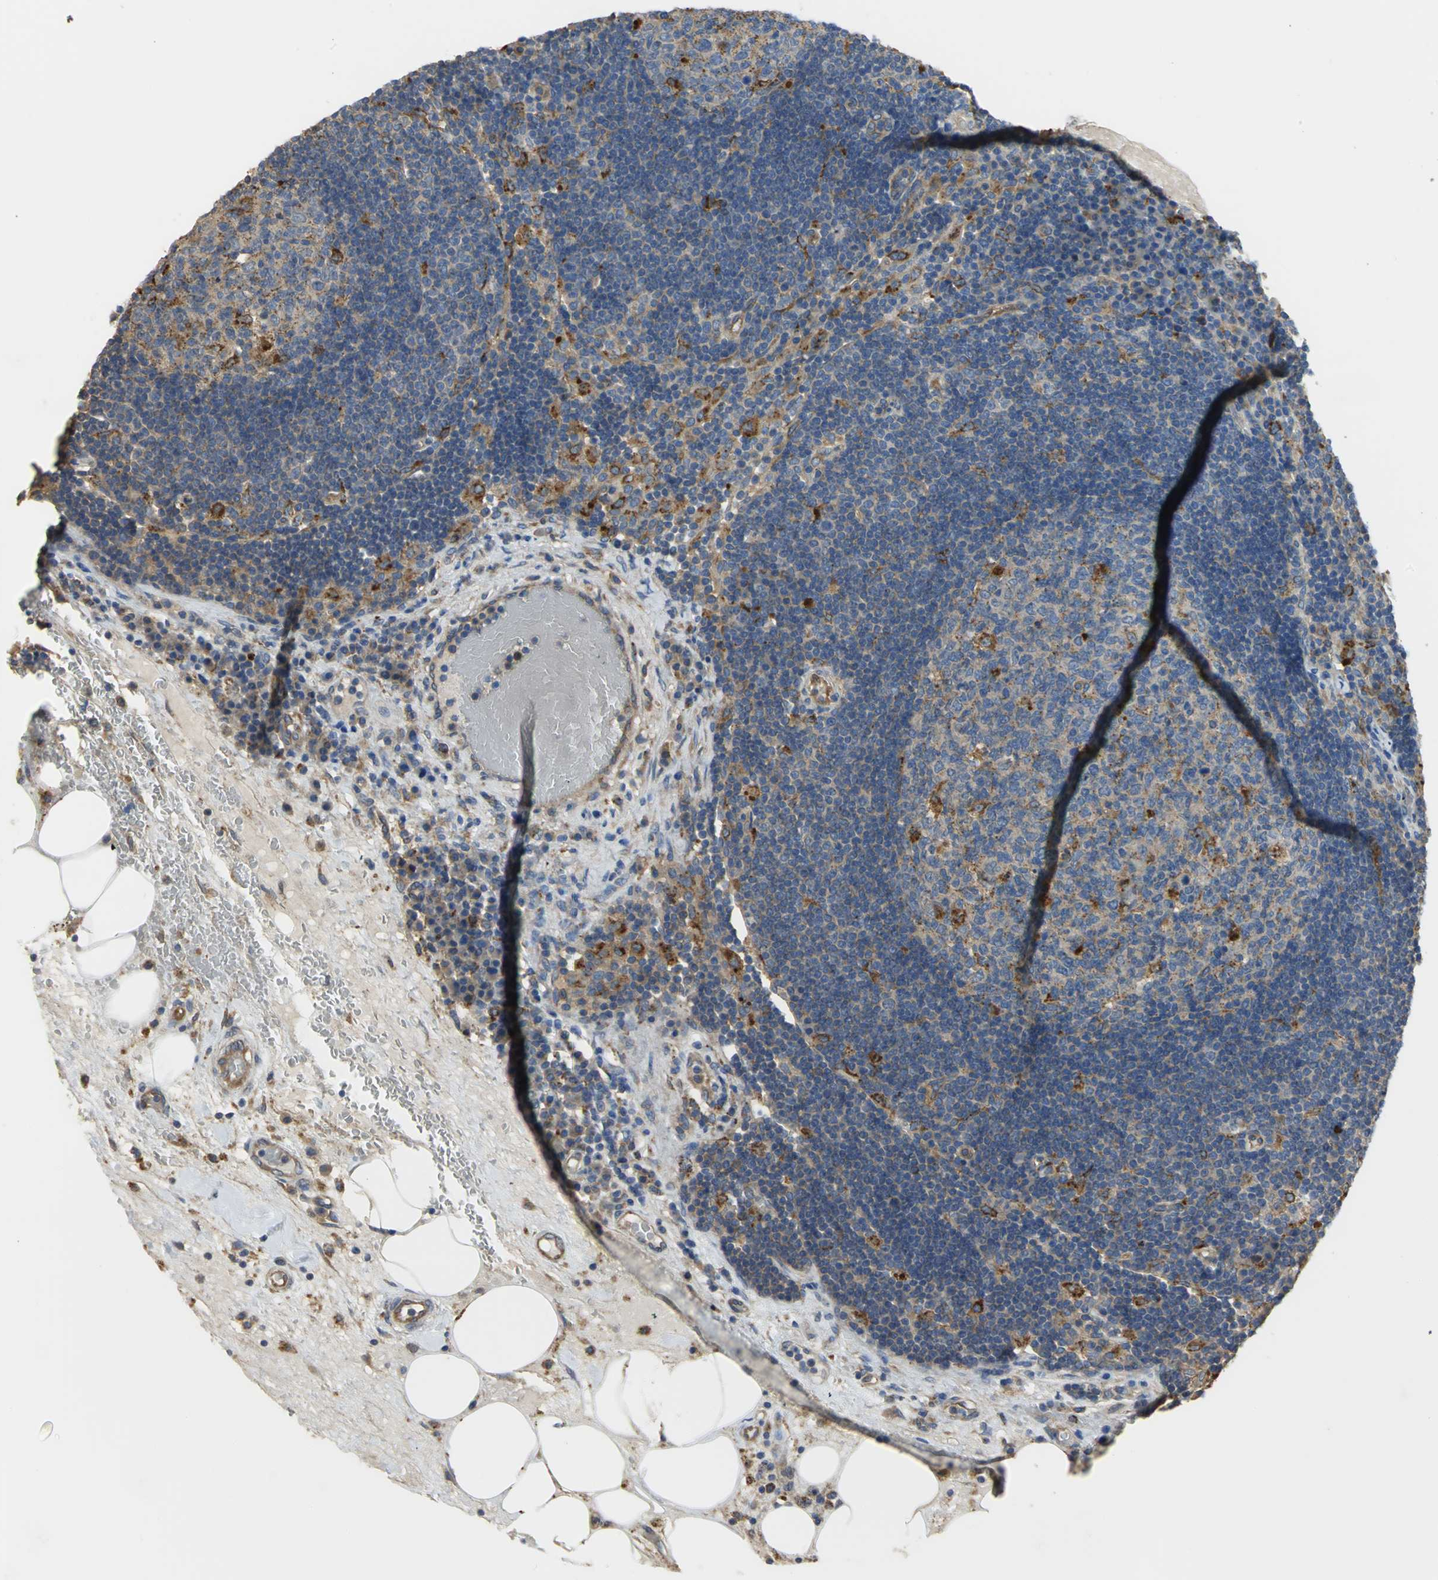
{"staining": {"intensity": "weak", "quantity": "25%-75%", "location": "cytoplasmic/membranous,nuclear"}, "tissue": "lymph node", "cell_type": "Germinal center cells", "image_type": "normal", "snomed": [{"axis": "morphology", "description": "Normal tissue, NOS"}, {"axis": "morphology", "description": "Squamous cell carcinoma, metastatic, NOS"}, {"axis": "topography", "description": "Lymph node"}], "caption": "The photomicrograph reveals immunohistochemical staining of unremarkable lymph node. There is weak cytoplasmic/membranous,nuclear expression is present in approximately 25%-75% of germinal center cells.", "gene": "DIAPH2", "patient": {"sex": "female", "age": 53}}